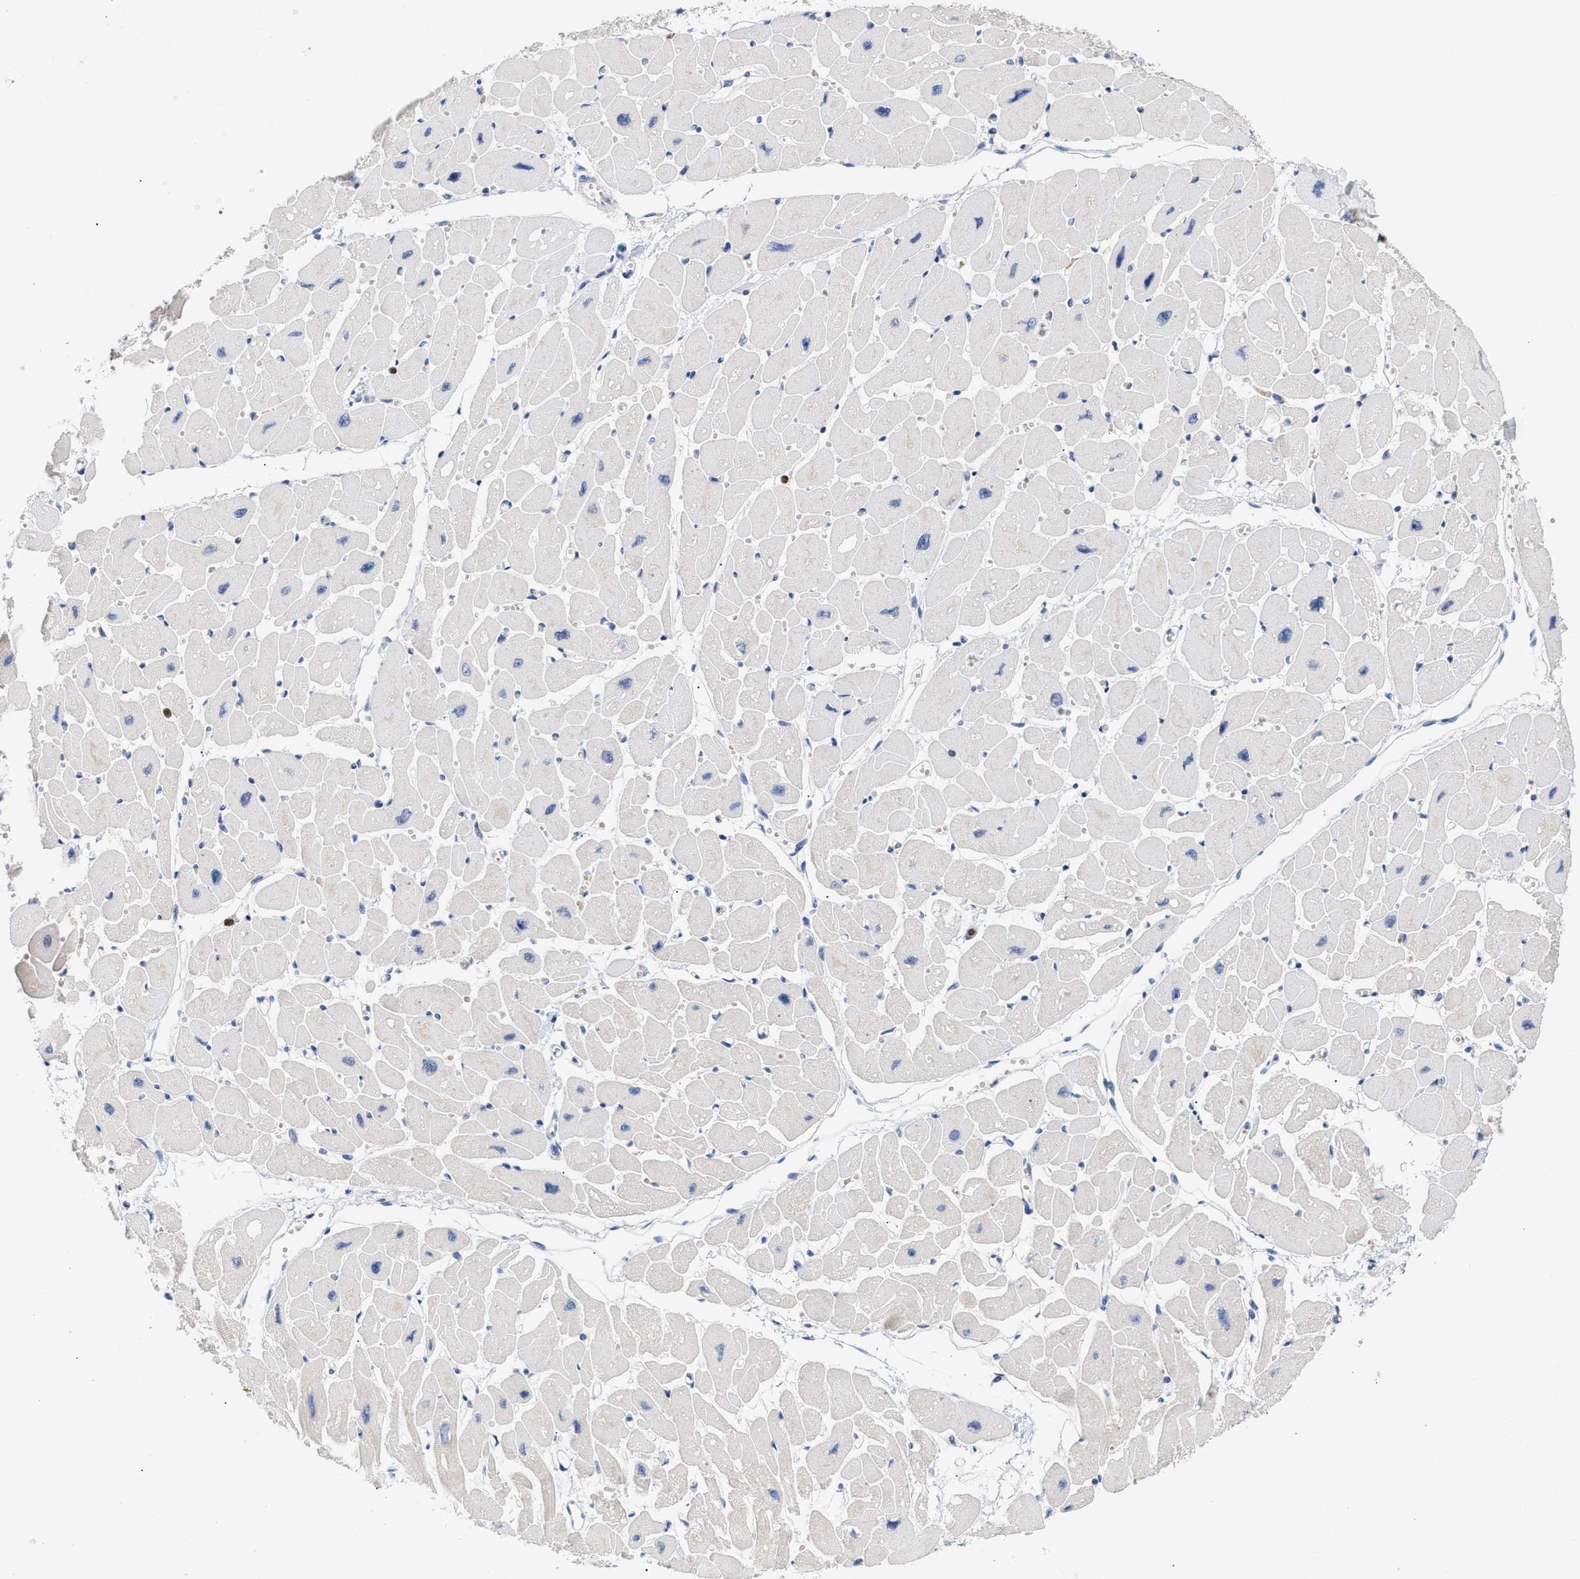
{"staining": {"intensity": "negative", "quantity": "none", "location": "none"}, "tissue": "heart muscle", "cell_type": "Cardiomyocytes", "image_type": "normal", "snomed": [{"axis": "morphology", "description": "Normal tissue, NOS"}, {"axis": "topography", "description": "Heart"}], "caption": "DAB (3,3'-diaminobenzidine) immunohistochemical staining of benign heart muscle displays no significant staining in cardiomyocytes.", "gene": "TRIM50", "patient": {"sex": "female", "age": 54}}